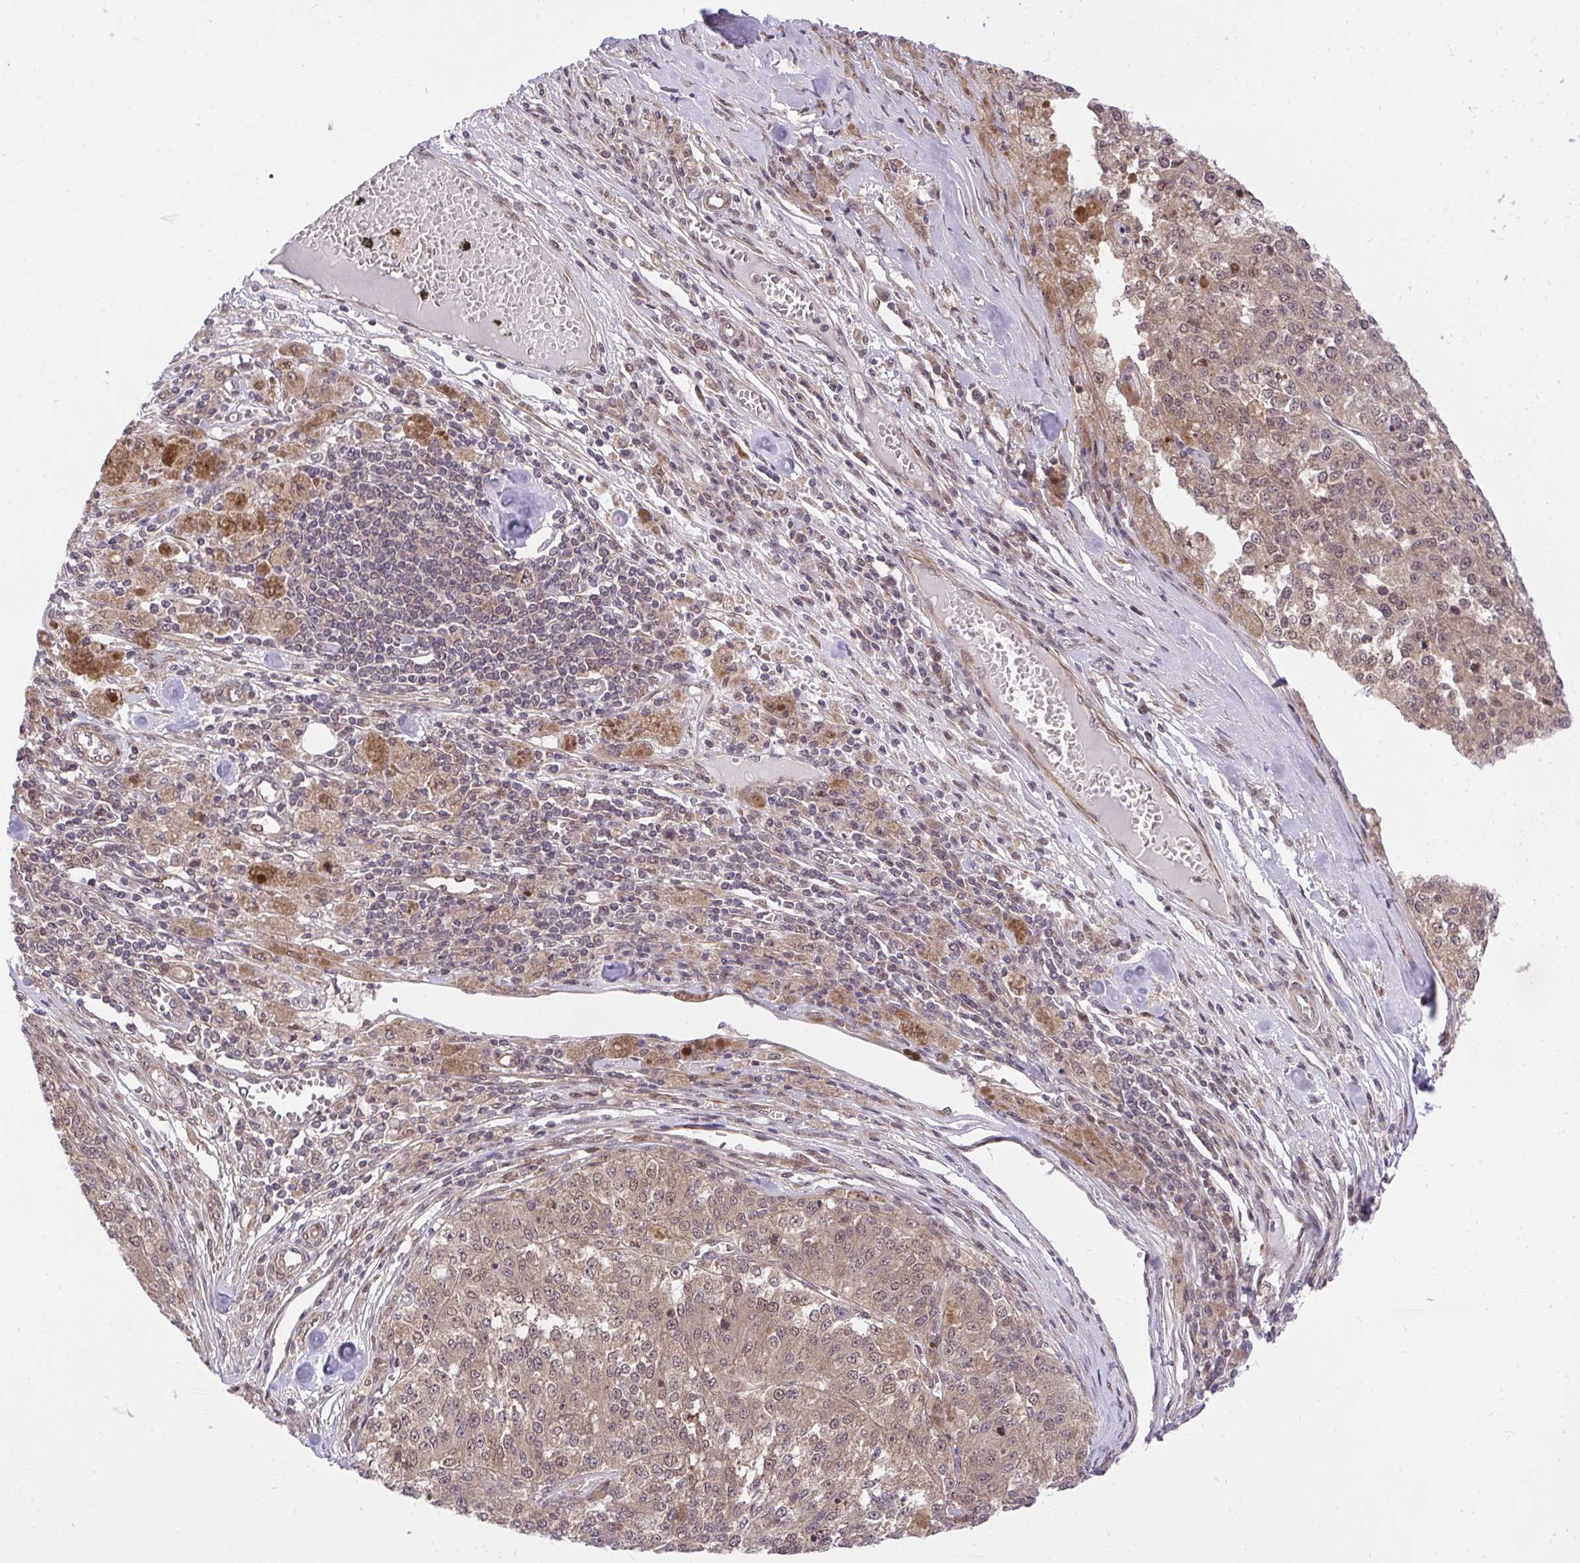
{"staining": {"intensity": "weak", "quantity": ">75%", "location": "cytoplasmic/membranous,nuclear"}, "tissue": "melanoma", "cell_type": "Tumor cells", "image_type": "cancer", "snomed": [{"axis": "morphology", "description": "Malignant melanoma, Metastatic site"}, {"axis": "topography", "description": "Lymph node"}], "caption": "This micrograph demonstrates IHC staining of human malignant melanoma (metastatic site), with low weak cytoplasmic/membranous and nuclear positivity in approximately >75% of tumor cells.", "gene": "ERI1", "patient": {"sex": "female", "age": 64}}